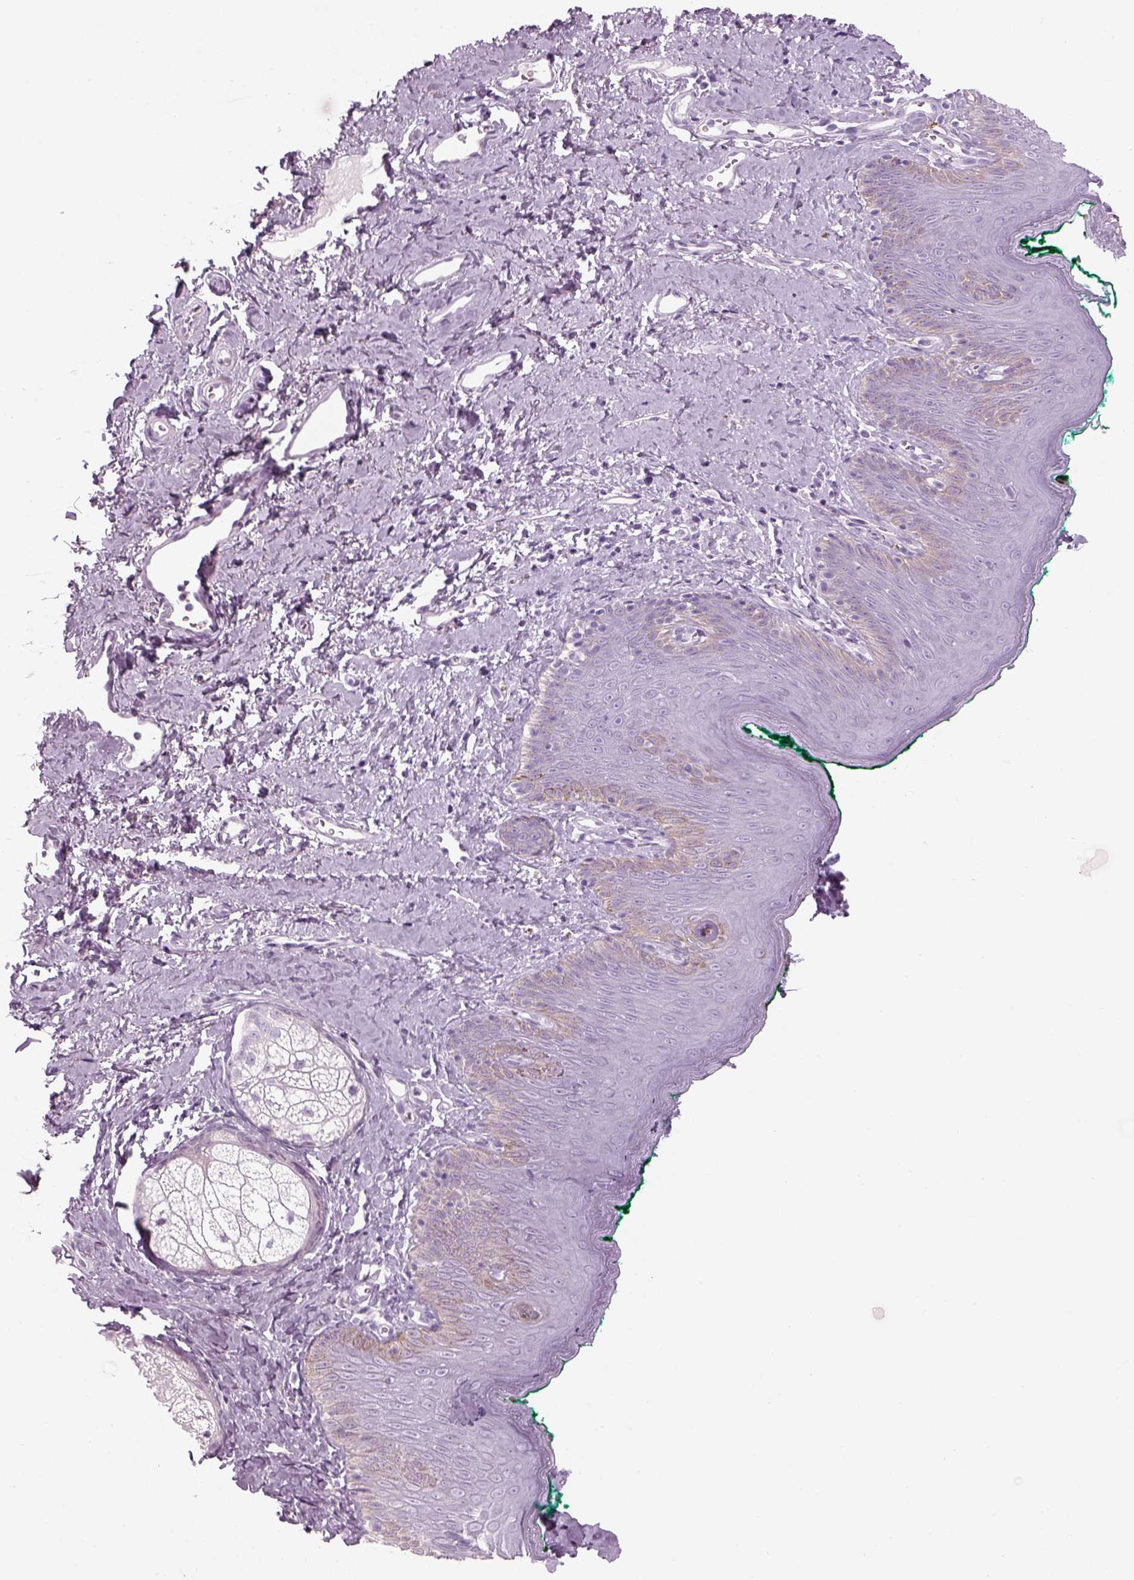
{"staining": {"intensity": "negative", "quantity": "none", "location": "none"}, "tissue": "skin", "cell_type": "Epidermal cells", "image_type": "normal", "snomed": [{"axis": "morphology", "description": "Normal tissue, NOS"}, {"axis": "topography", "description": "Vulva"}], "caption": "This image is of unremarkable skin stained with IHC to label a protein in brown with the nuclei are counter-stained blue. There is no staining in epidermal cells. (DAB (3,3'-diaminobenzidine) immunohistochemistry (IHC), high magnification).", "gene": "SAG", "patient": {"sex": "female", "age": 66}}